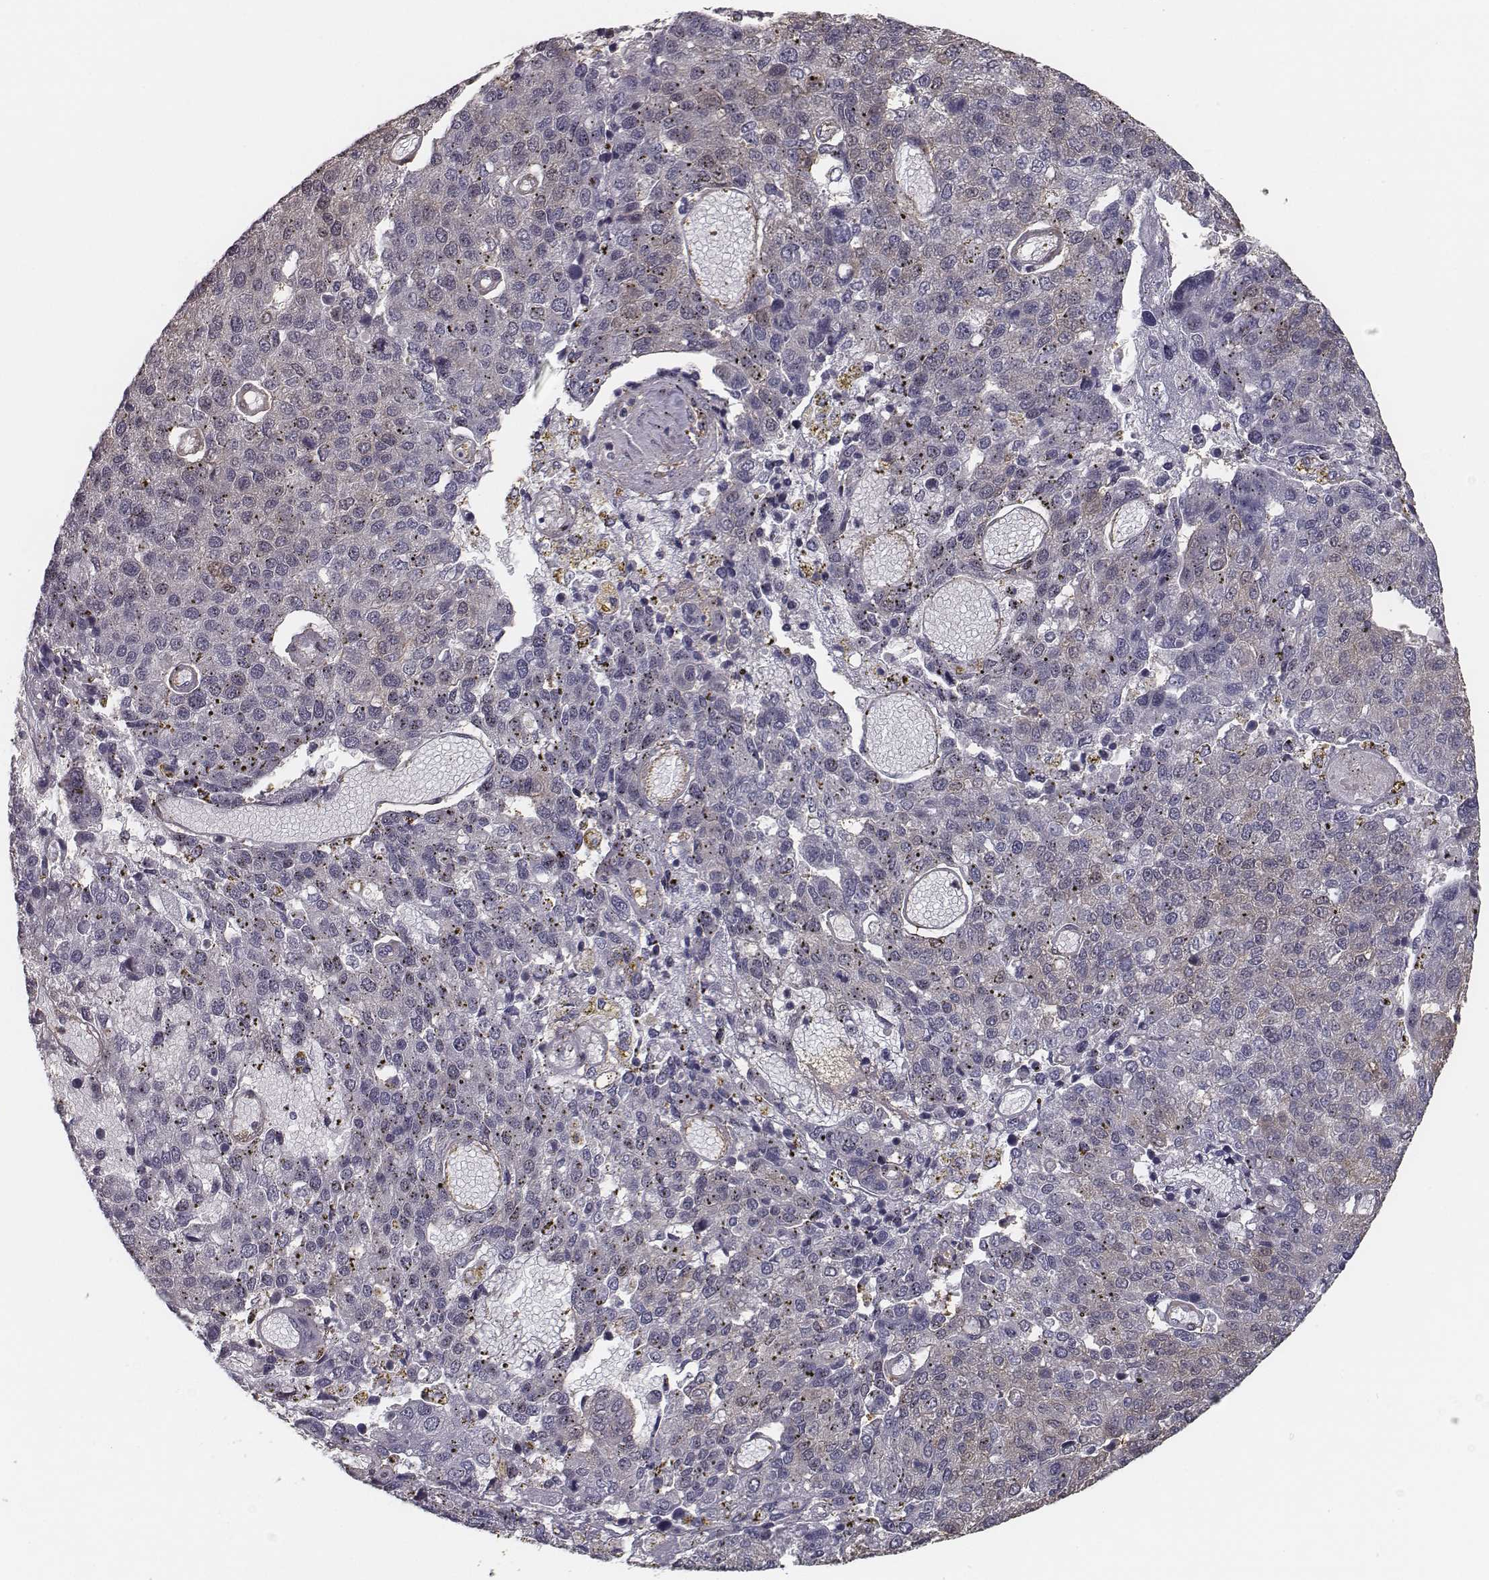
{"staining": {"intensity": "negative", "quantity": "none", "location": "none"}, "tissue": "pancreatic cancer", "cell_type": "Tumor cells", "image_type": "cancer", "snomed": [{"axis": "morphology", "description": "Adenocarcinoma, NOS"}, {"axis": "topography", "description": "Pancreas"}], "caption": "Tumor cells are negative for brown protein staining in adenocarcinoma (pancreatic).", "gene": "ISYNA1", "patient": {"sex": "female", "age": 61}}